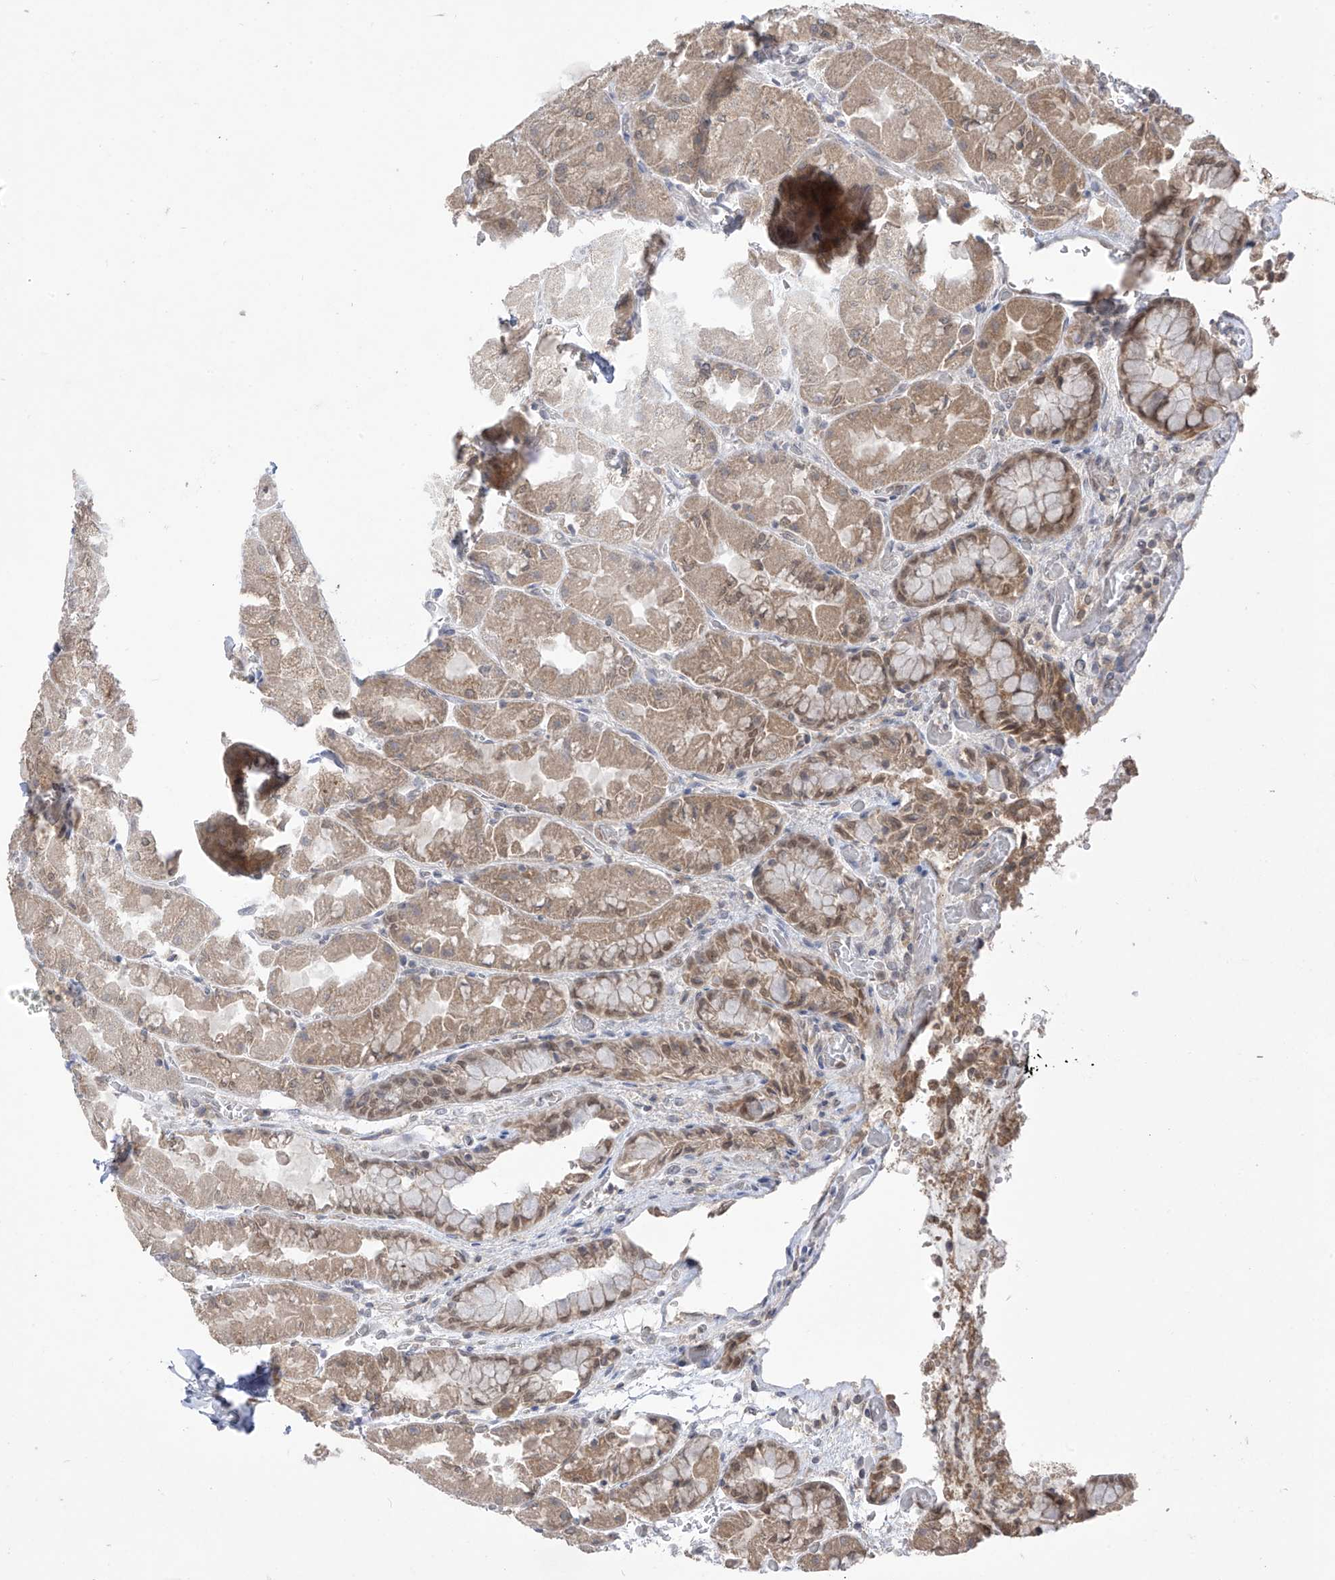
{"staining": {"intensity": "moderate", "quantity": ">75%", "location": "cytoplasmic/membranous,nuclear"}, "tissue": "stomach", "cell_type": "Glandular cells", "image_type": "normal", "snomed": [{"axis": "morphology", "description": "Normal tissue, NOS"}, {"axis": "topography", "description": "Stomach"}], "caption": "Immunohistochemical staining of unremarkable human stomach shows >75% levels of moderate cytoplasmic/membranous,nuclear protein staining in about >75% of glandular cells. Nuclei are stained in blue.", "gene": "LCOR", "patient": {"sex": "female", "age": 61}}